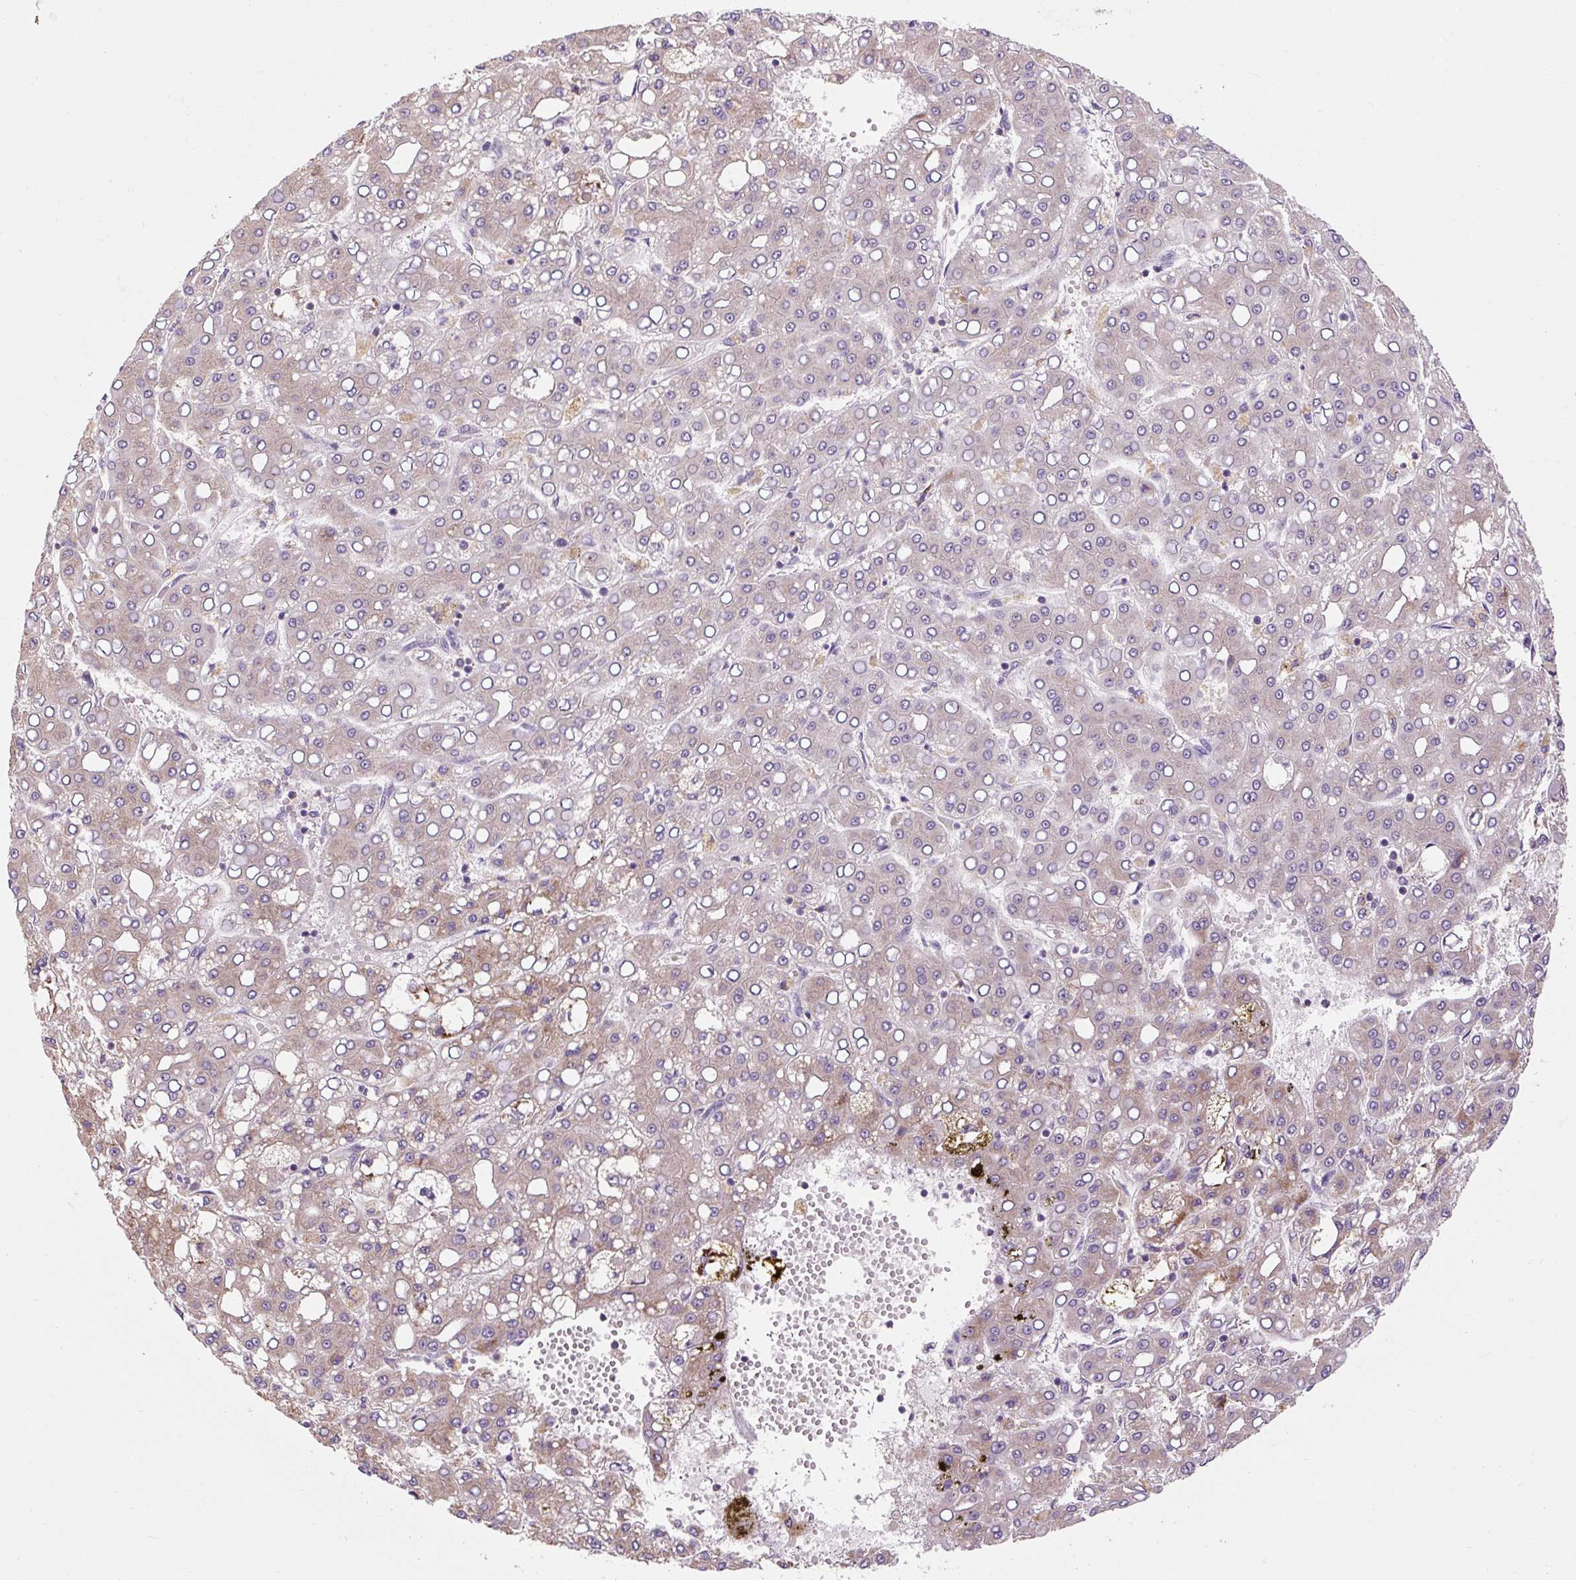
{"staining": {"intensity": "weak", "quantity": "25%-75%", "location": "cytoplasmic/membranous"}, "tissue": "liver cancer", "cell_type": "Tumor cells", "image_type": "cancer", "snomed": [{"axis": "morphology", "description": "Carcinoma, Hepatocellular, NOS"}, {"axis": "topography", "description": "Liver"}], "caption": "Protein expression analysis of liver cancer reveals weak cytoplasmic/membranous positivity in about 25%-75% of tumor cells.", "gene": "PRSS48", "patient": {"sex": "male", "age": 65}}